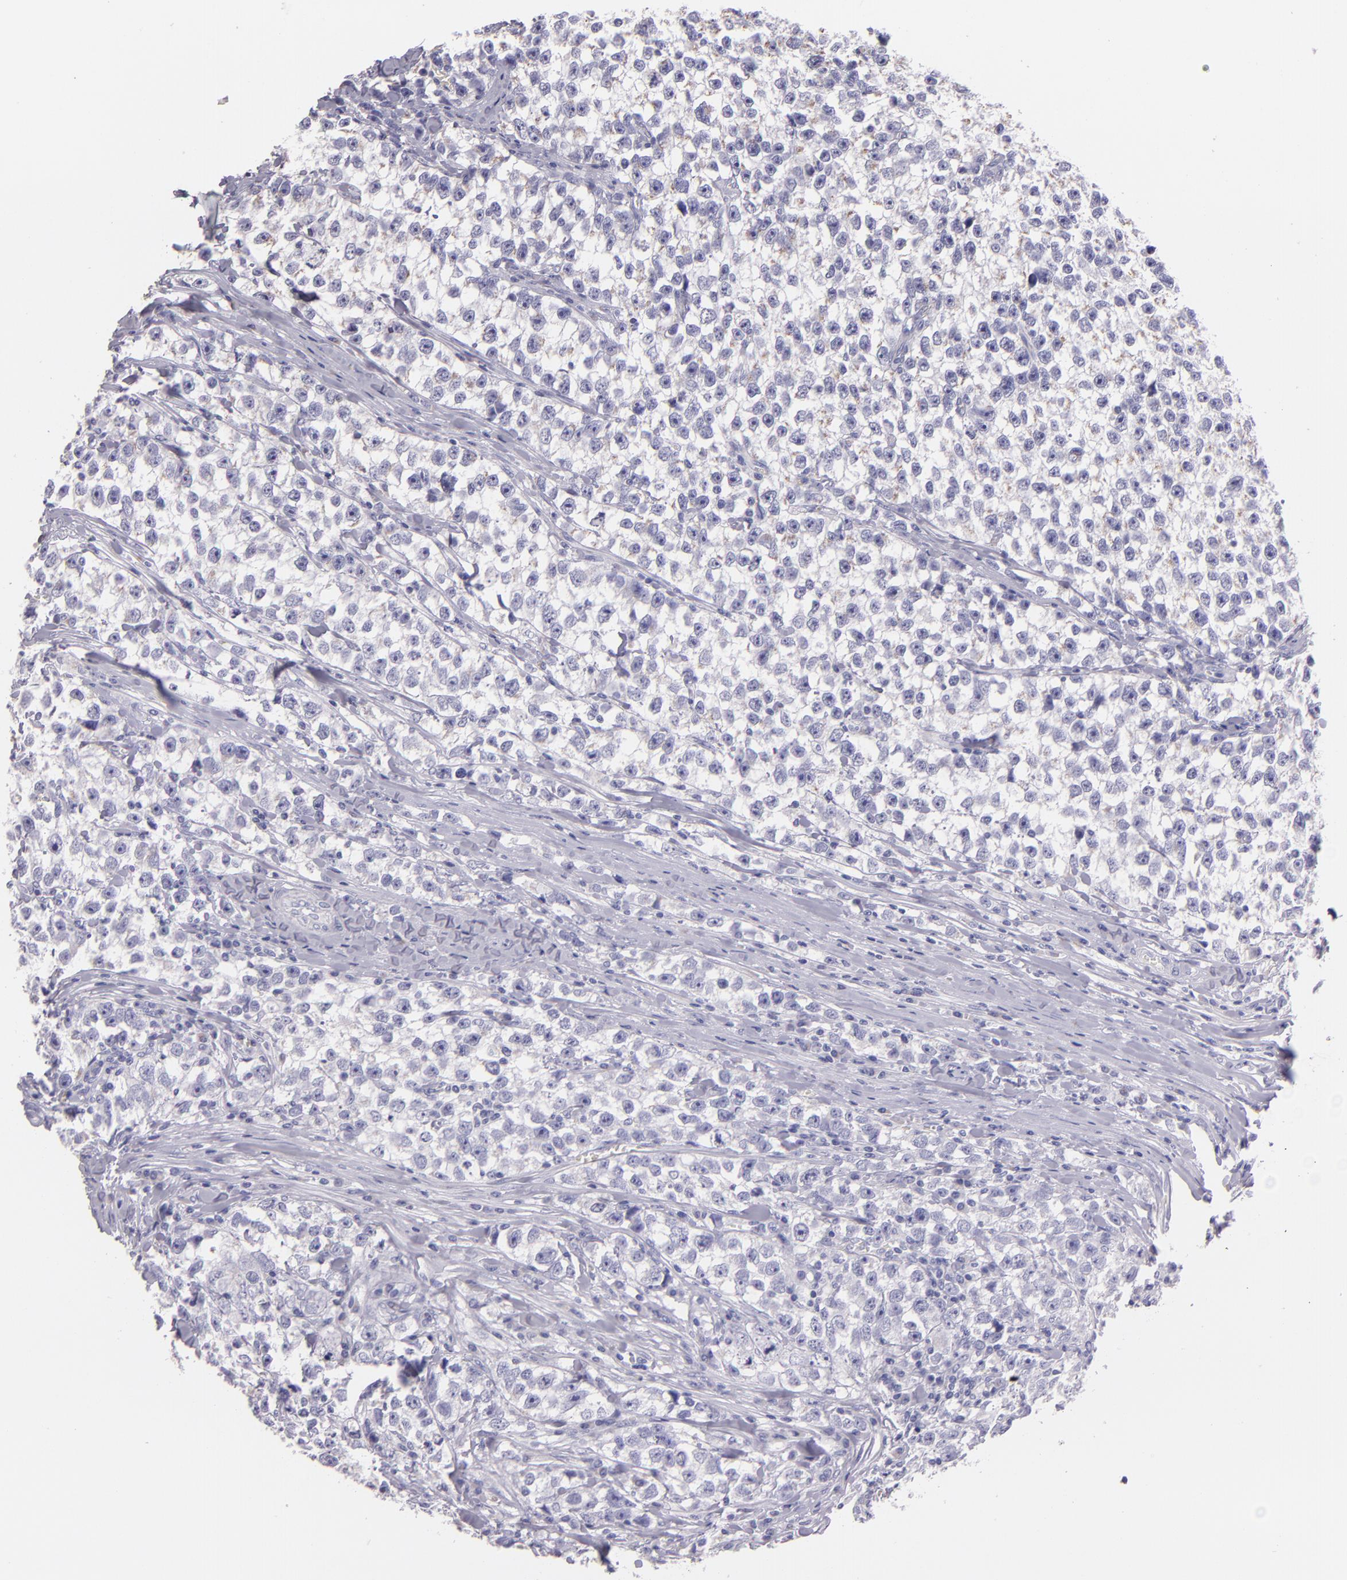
{"staining": {"intensity": "negative", "quantity": "none", "location": "none"}, "tissue": "testis cancer", "cell_type": "Tumor cells", "image_type": "cancer", "snomed": [{"axis": "morphology", "description": "Seminoma, NOS"}, {"axis": "morphology", "description": "Carcinoma, Embryonal, NOS"}, {"axis": "topography", "description": "Testis"}], "caption": "A micrograph of testis cancer (embryonal carcinoma) stained for a protein demonstrates no brown staining in tumor cells.", "gene": "MUC5AC", "patient": {"sex": "male", "age": 30}}